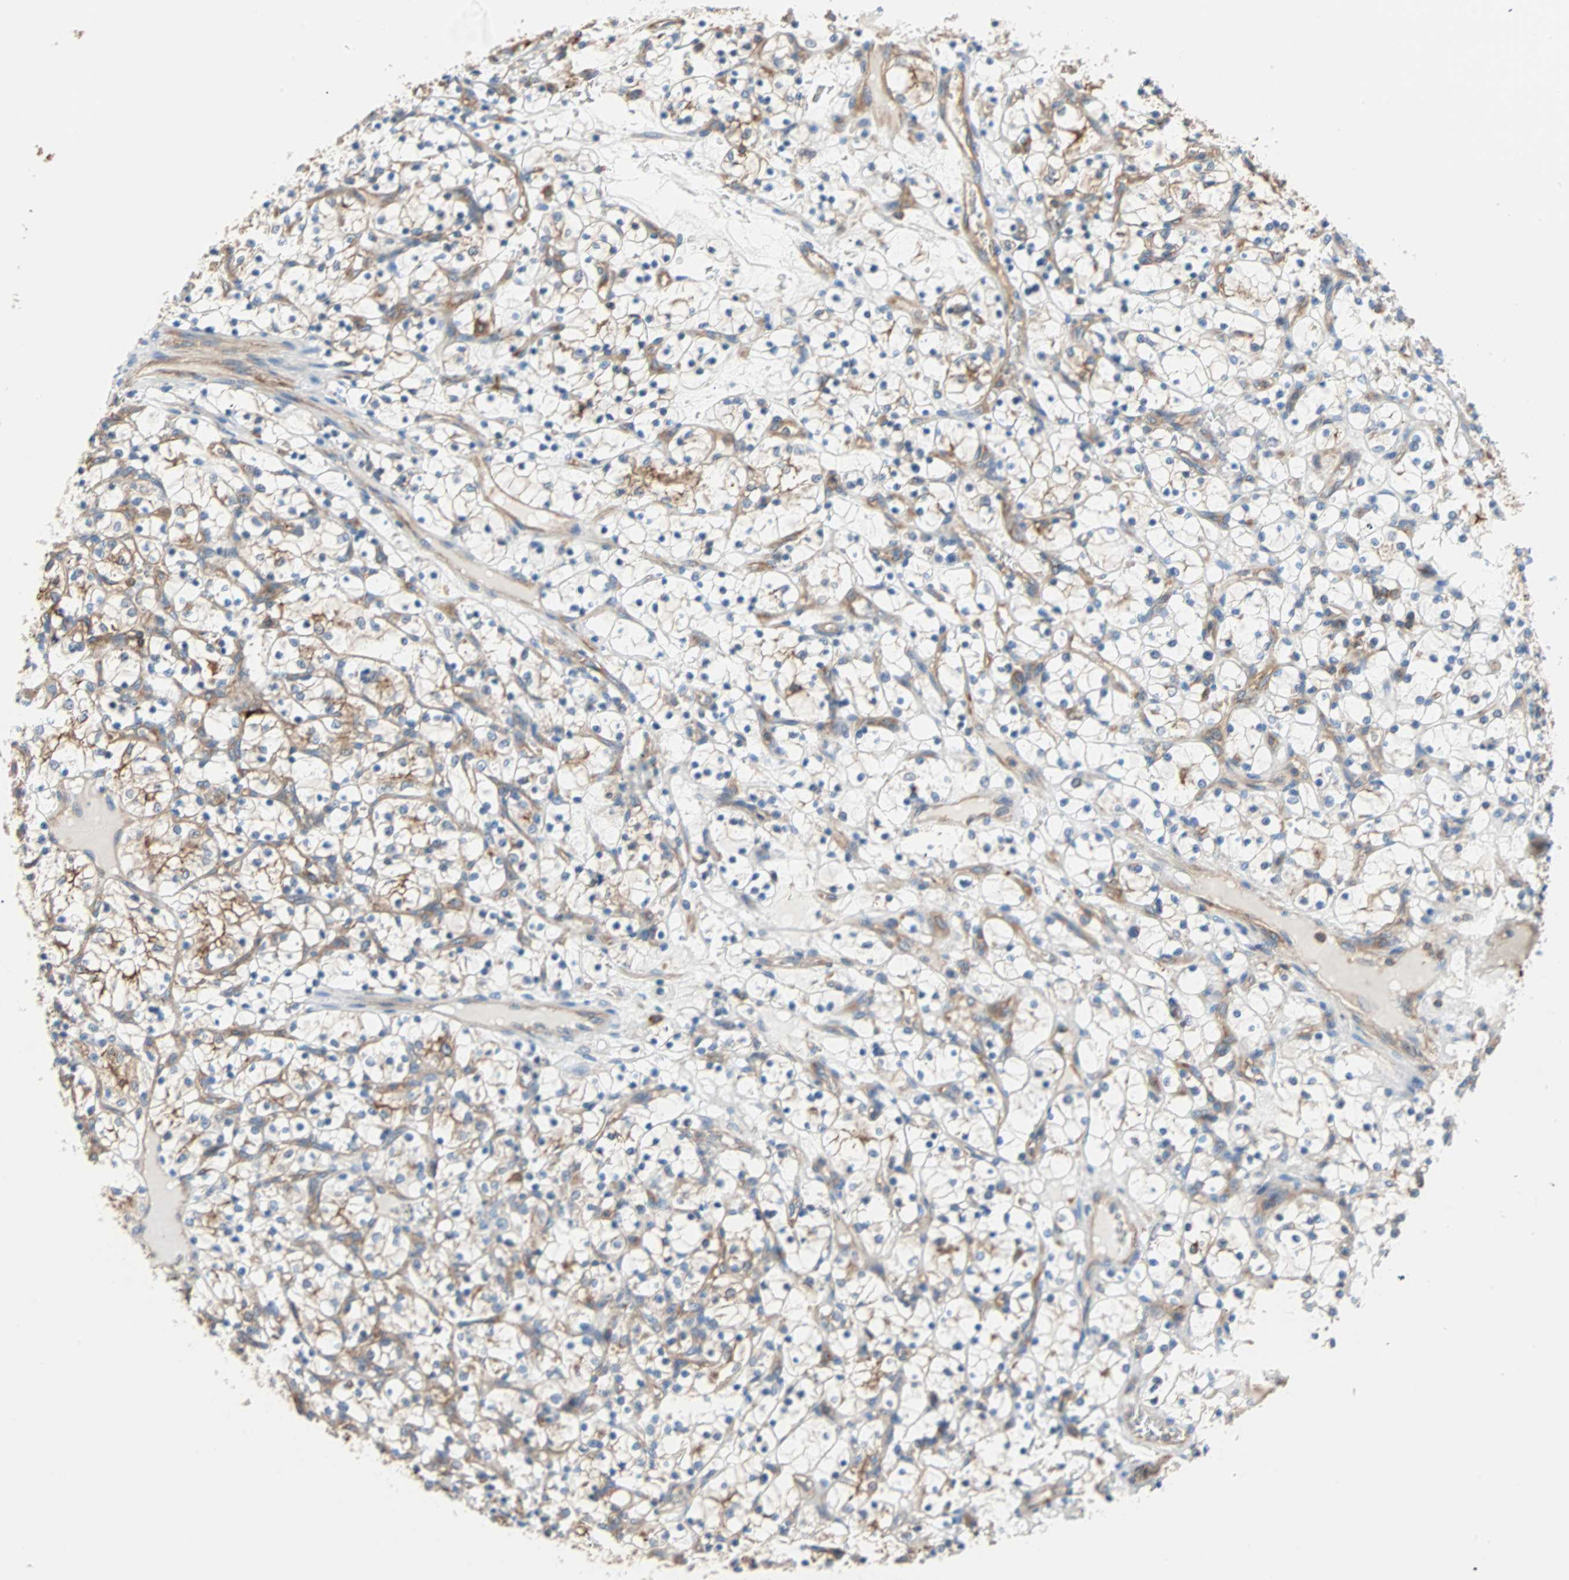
{"staining": {"intensity": "negative", "quantity": "none", "location": "none"}, "tissue": "renal cancer", "cell_type": "Tumor cells", "image_type": "cancer", "snomed": [{"axis": "morphology", "description": "Adenocarcinoma, NOS"}, {"axis": "topography", "description": "Kidney"}], "caption": "Protein analysis of renal adenocarcinoma demonstrates no significant expression in tumor cells. (Immunohistochemistry, brightfield microscopy, high magnification).", "gene": "EEF2", "patient": {"sex": "female", "age": 69}}